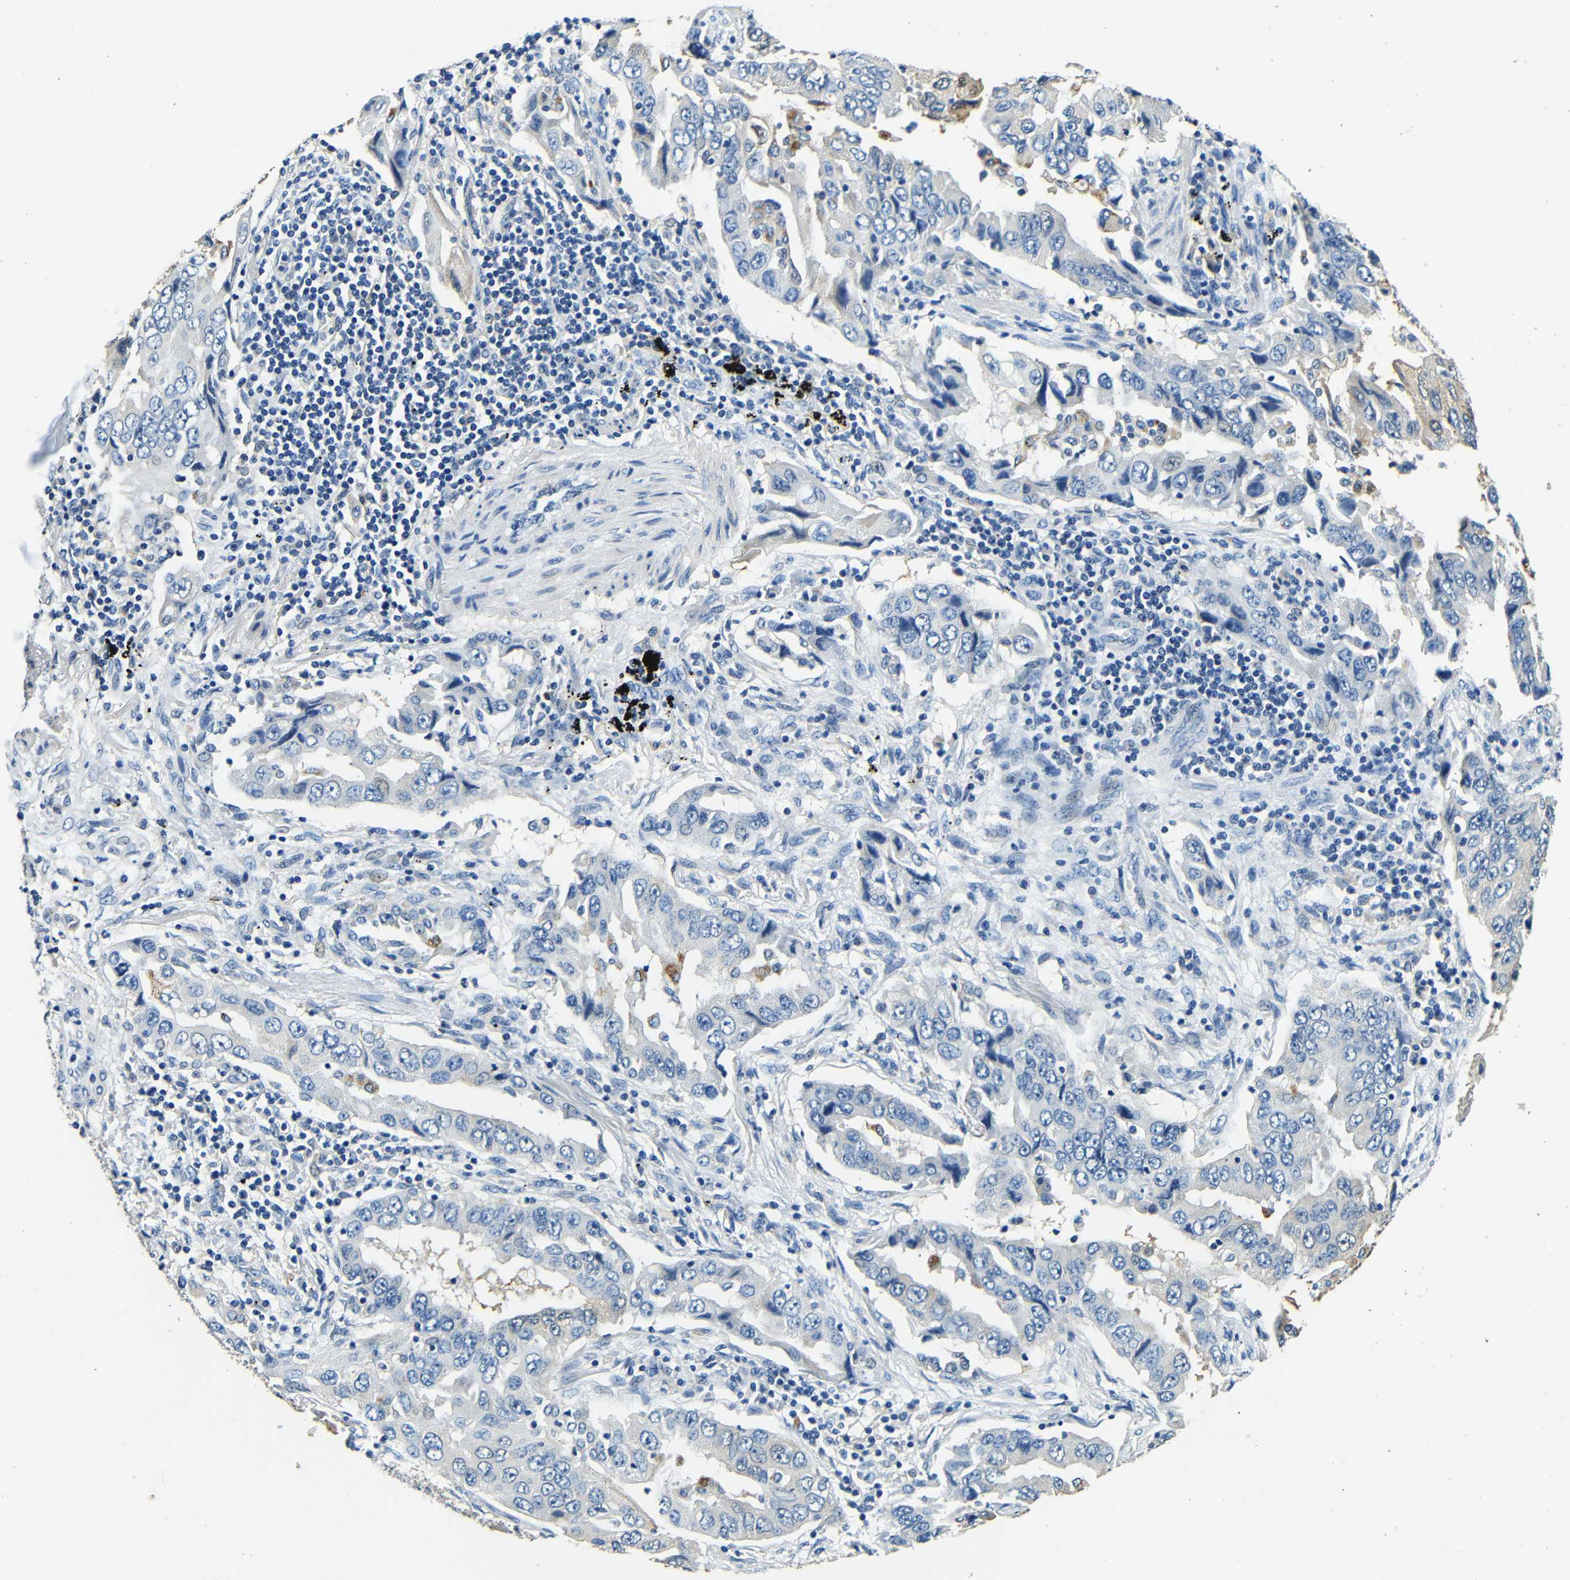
{"staining": {"intensity": "negative", "quantity": "none", "location": "none"}, "tissue": "lung cancer", "cell_type": "Tumor cells", "image_type": "cancer", "snomed": [{"axis": "morphology", "description": "Adenocarcinoma, NOS"}, {"axis": "topography", "description": "Lung"}], "caption": "IHC histopathology image of neoplastic tissue: human lung adenocarcinoma stained with DAB (3,3'-diaminobenzidine) demonstrates no significant protein positivity in tumor cells. (Stains: DAB immunohistochemistry (IHC) with hematoxylin counter stain, Microscopy: brightfield microscopy at high magnification).", "gene": "FMO5", "patient": {"sex": "female", "age": 65}}